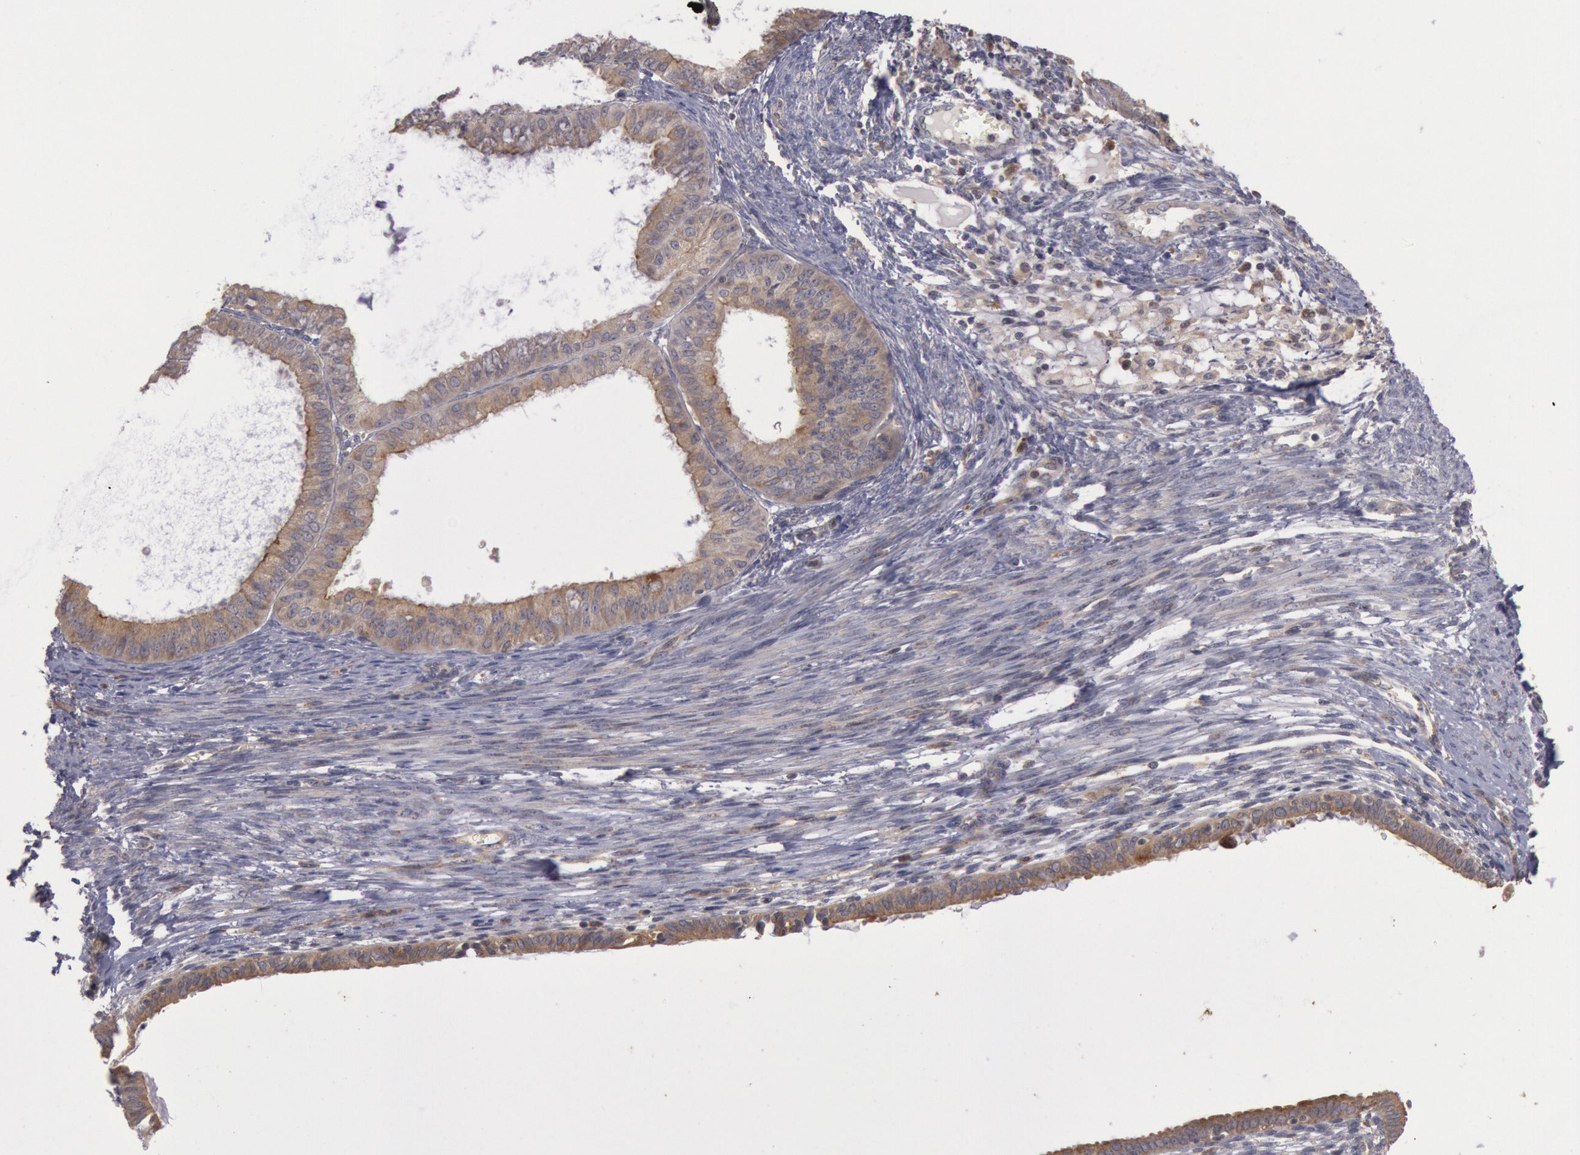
{"staining": {"intensity": "weak", "quantity": "25%-75%", "location": "cytoplasmic/membranous"}, "tissue": "endometrial cancer", "cell_type": "Tumor cells", "image_type": "cancer", "snomed": [{"axis": "morphology", "description": "Adenocarcinoma, NOS"}, {"axis": "topography", "description": "Endometrium"}], "caption": "Endometrial adenocarcinoma stained for a protein exhibits weak cytoplasmic/membranous positivity in tumor cells. The protein is stained brown, and the nuclei are stained in blue (DAB IHC with brightfield microscopy, high magnification).", "gene": "PLA2G6", "patient": {"sex": "female", "age": 76}}